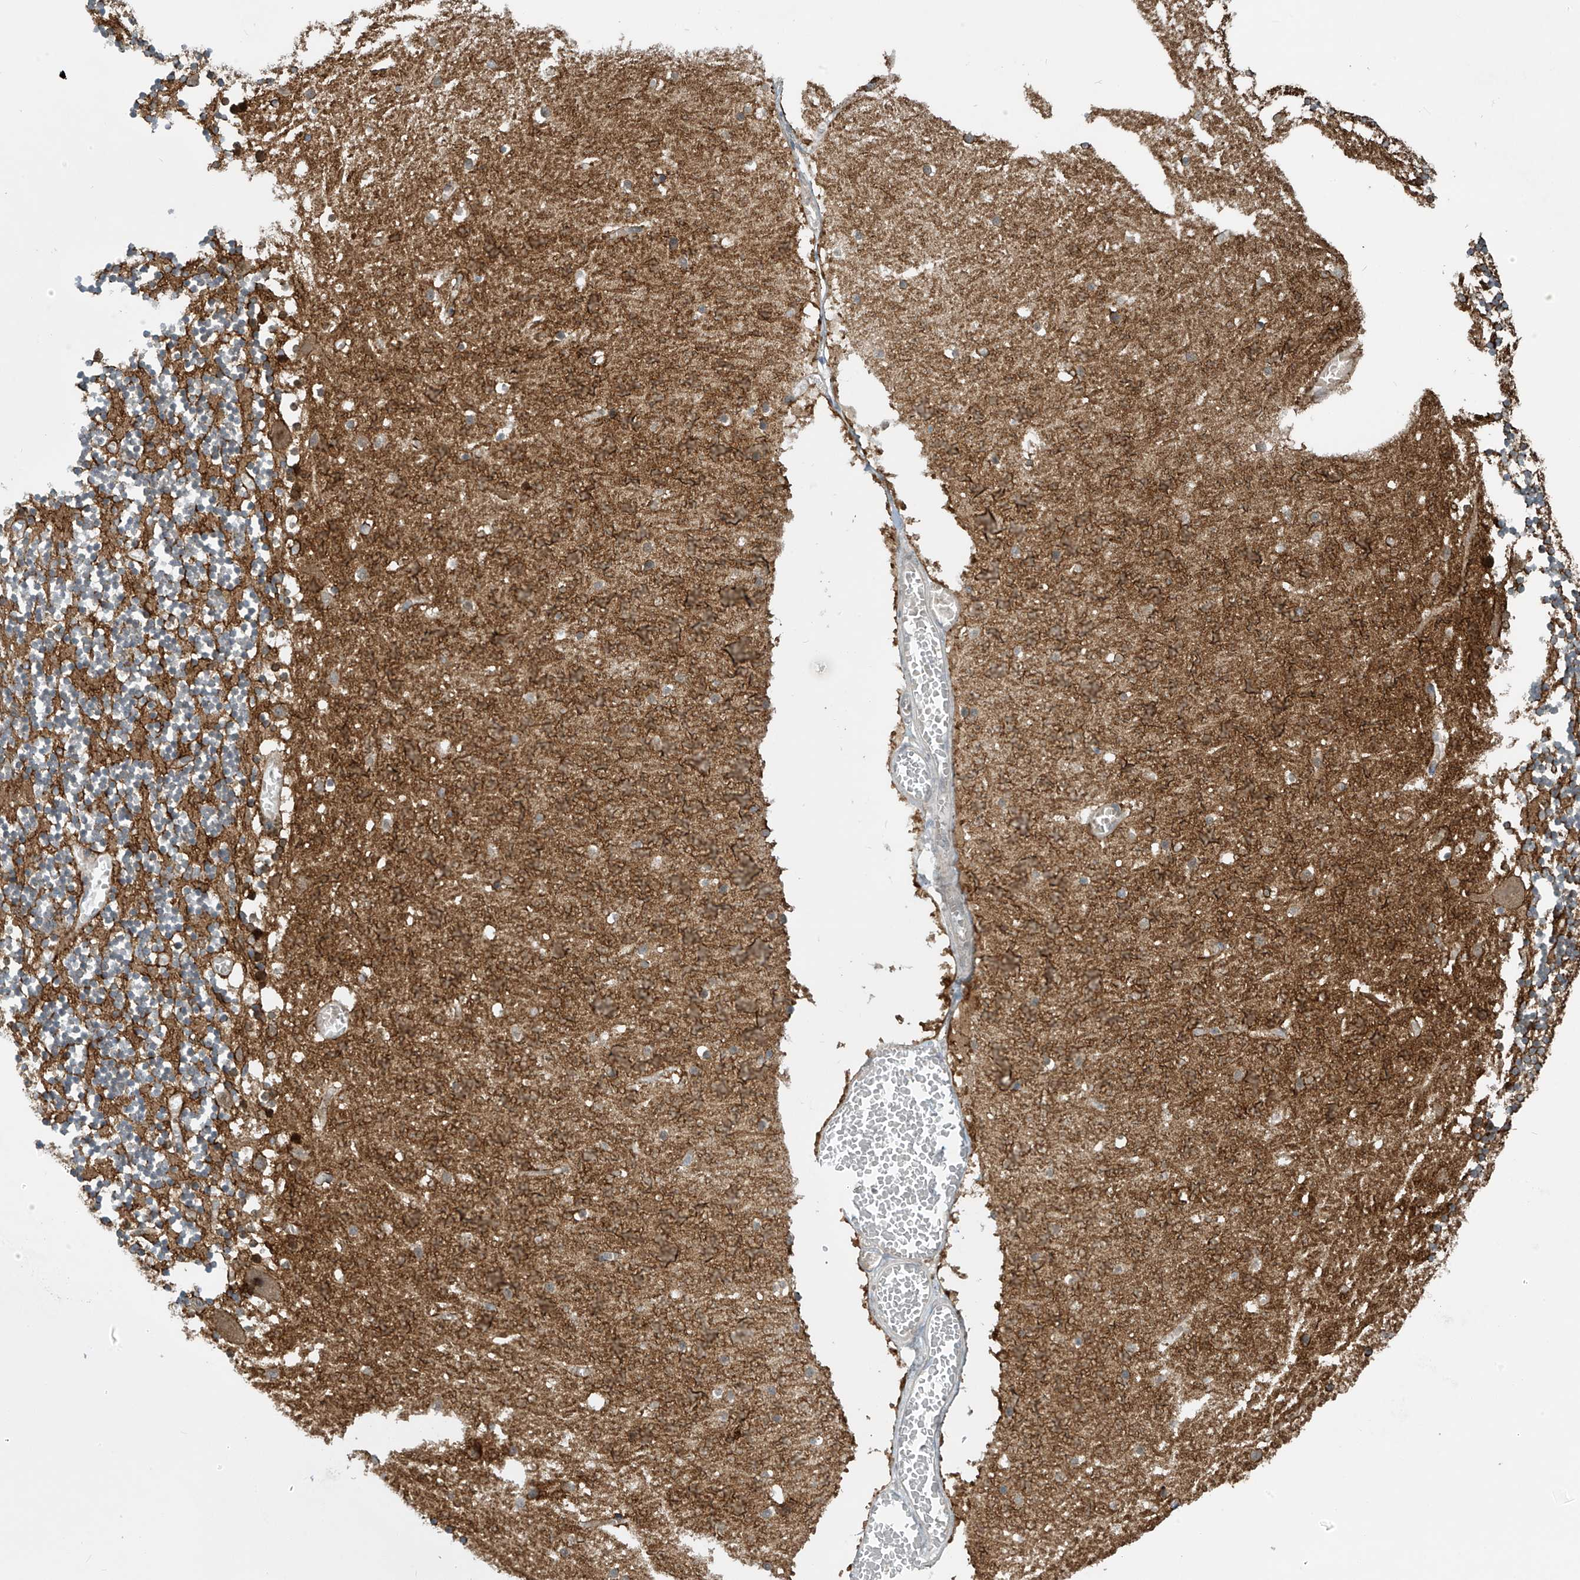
{"staining": {"intensity": "negative", "quantity": "none", "location": "none"}, "tissue": "cerebellum", "cell_type": "Cells in granular layer", "image_type": "normal", "snomed": [{"axis": "morphology", "description": "Normal tissue, NOS"}, {"axis": "topography", "description": "Cerebellum"}], "caption": "Cerebellum stained for a protein using IHC exhibits no staining cells in granular layer.", "gene": "FSD1L", "patient": {"sex": "female", "age": 28}}